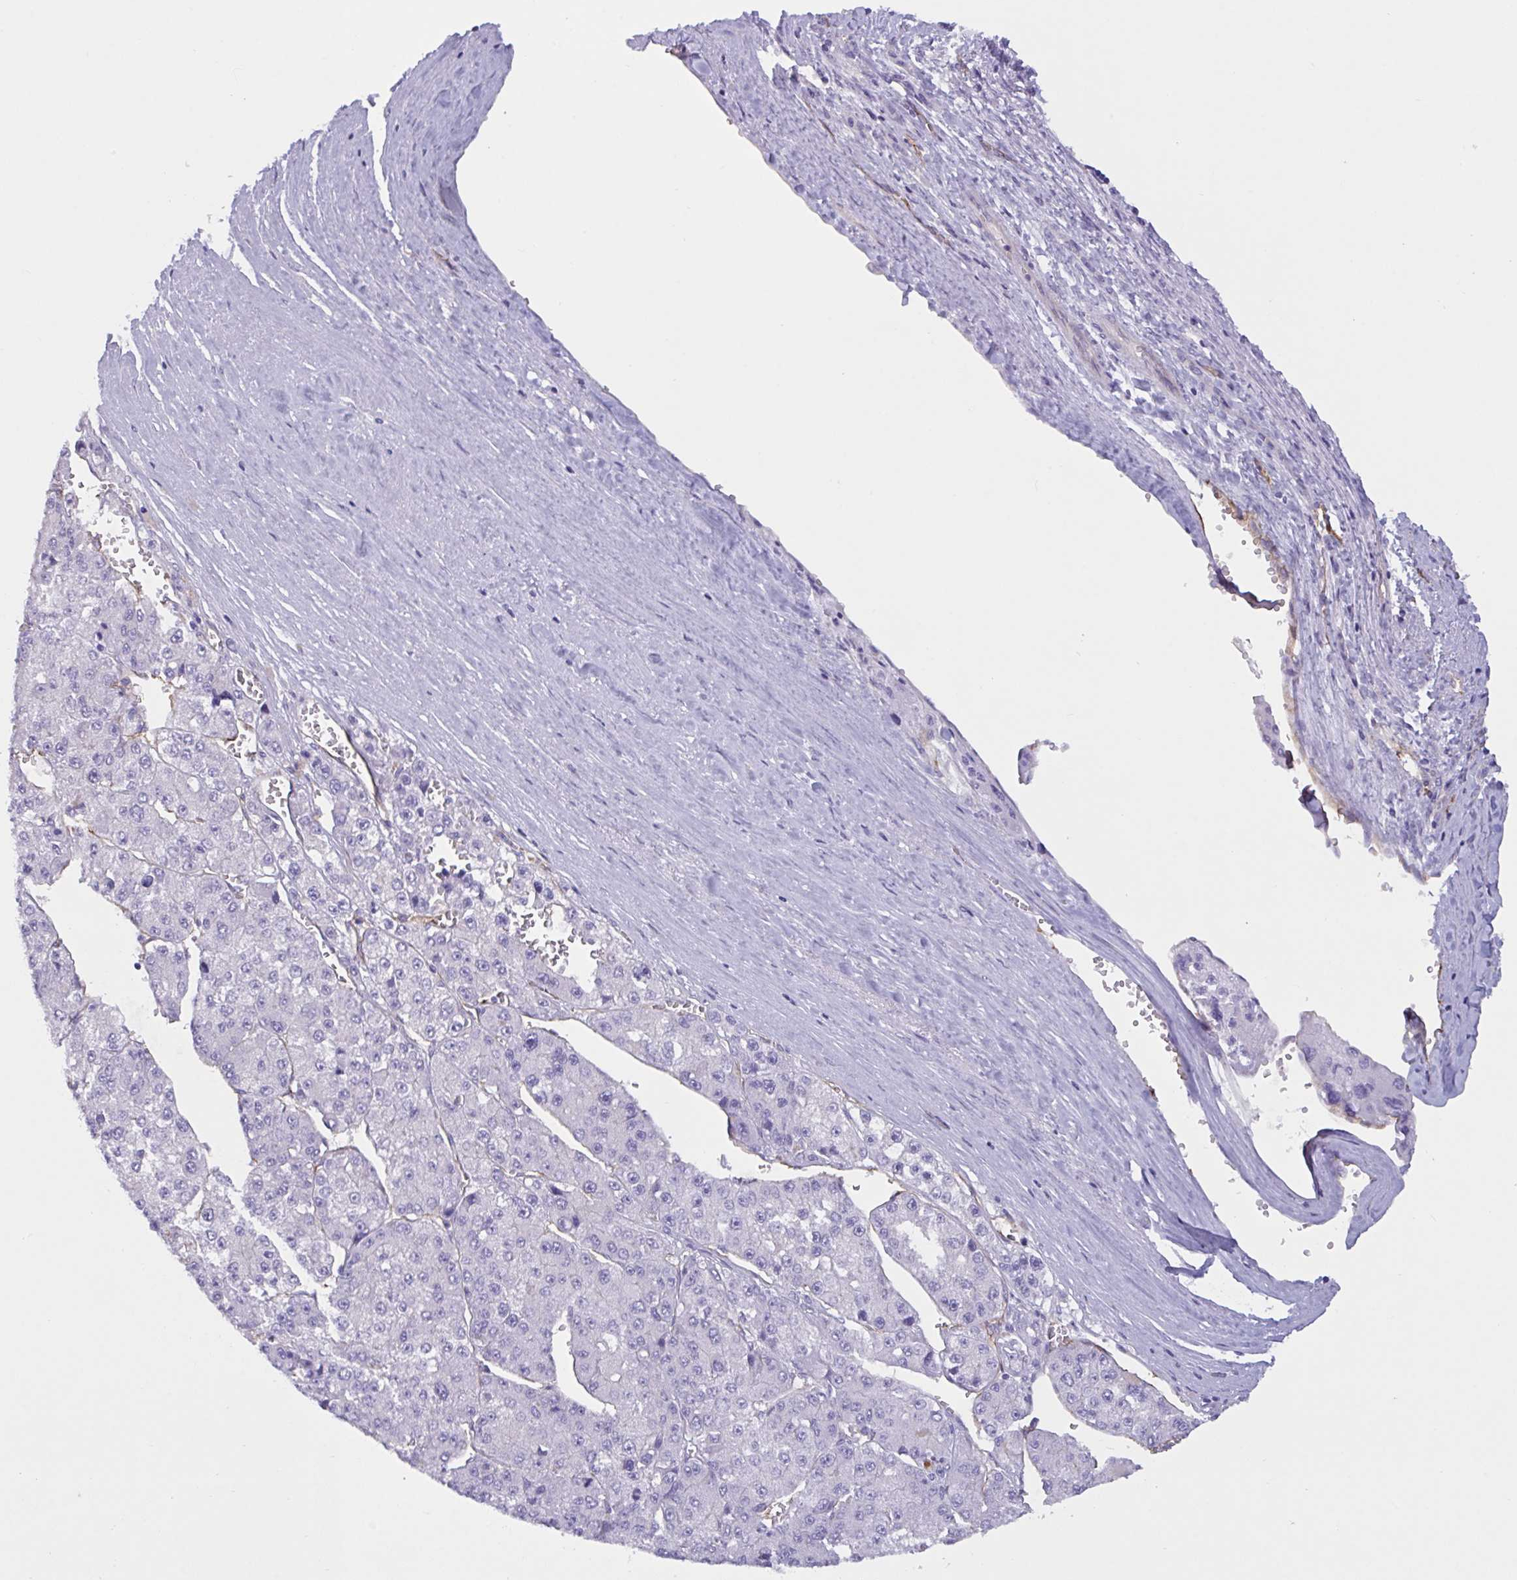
{"staining": {"intensity": "negative", "quantity": "none", "location": "none"}, "tissue": "liver cancer", "cell_type": "Tumor cells", "image_type": "cancer", "snomed": [{"axis": "morphology", "description": "Carcinoma, Hepatocellular, NOS"}, {"axis": "topography", "description": "Liver"}], "caption": "Immunohistochemistry (IHC) photomicrograph of human liver cancer stained for a protein (brown), which demonstrates no positivity in tumor cells.", "gene": "RPL22L1", "patient": {"sex": "female", "age": 73}}